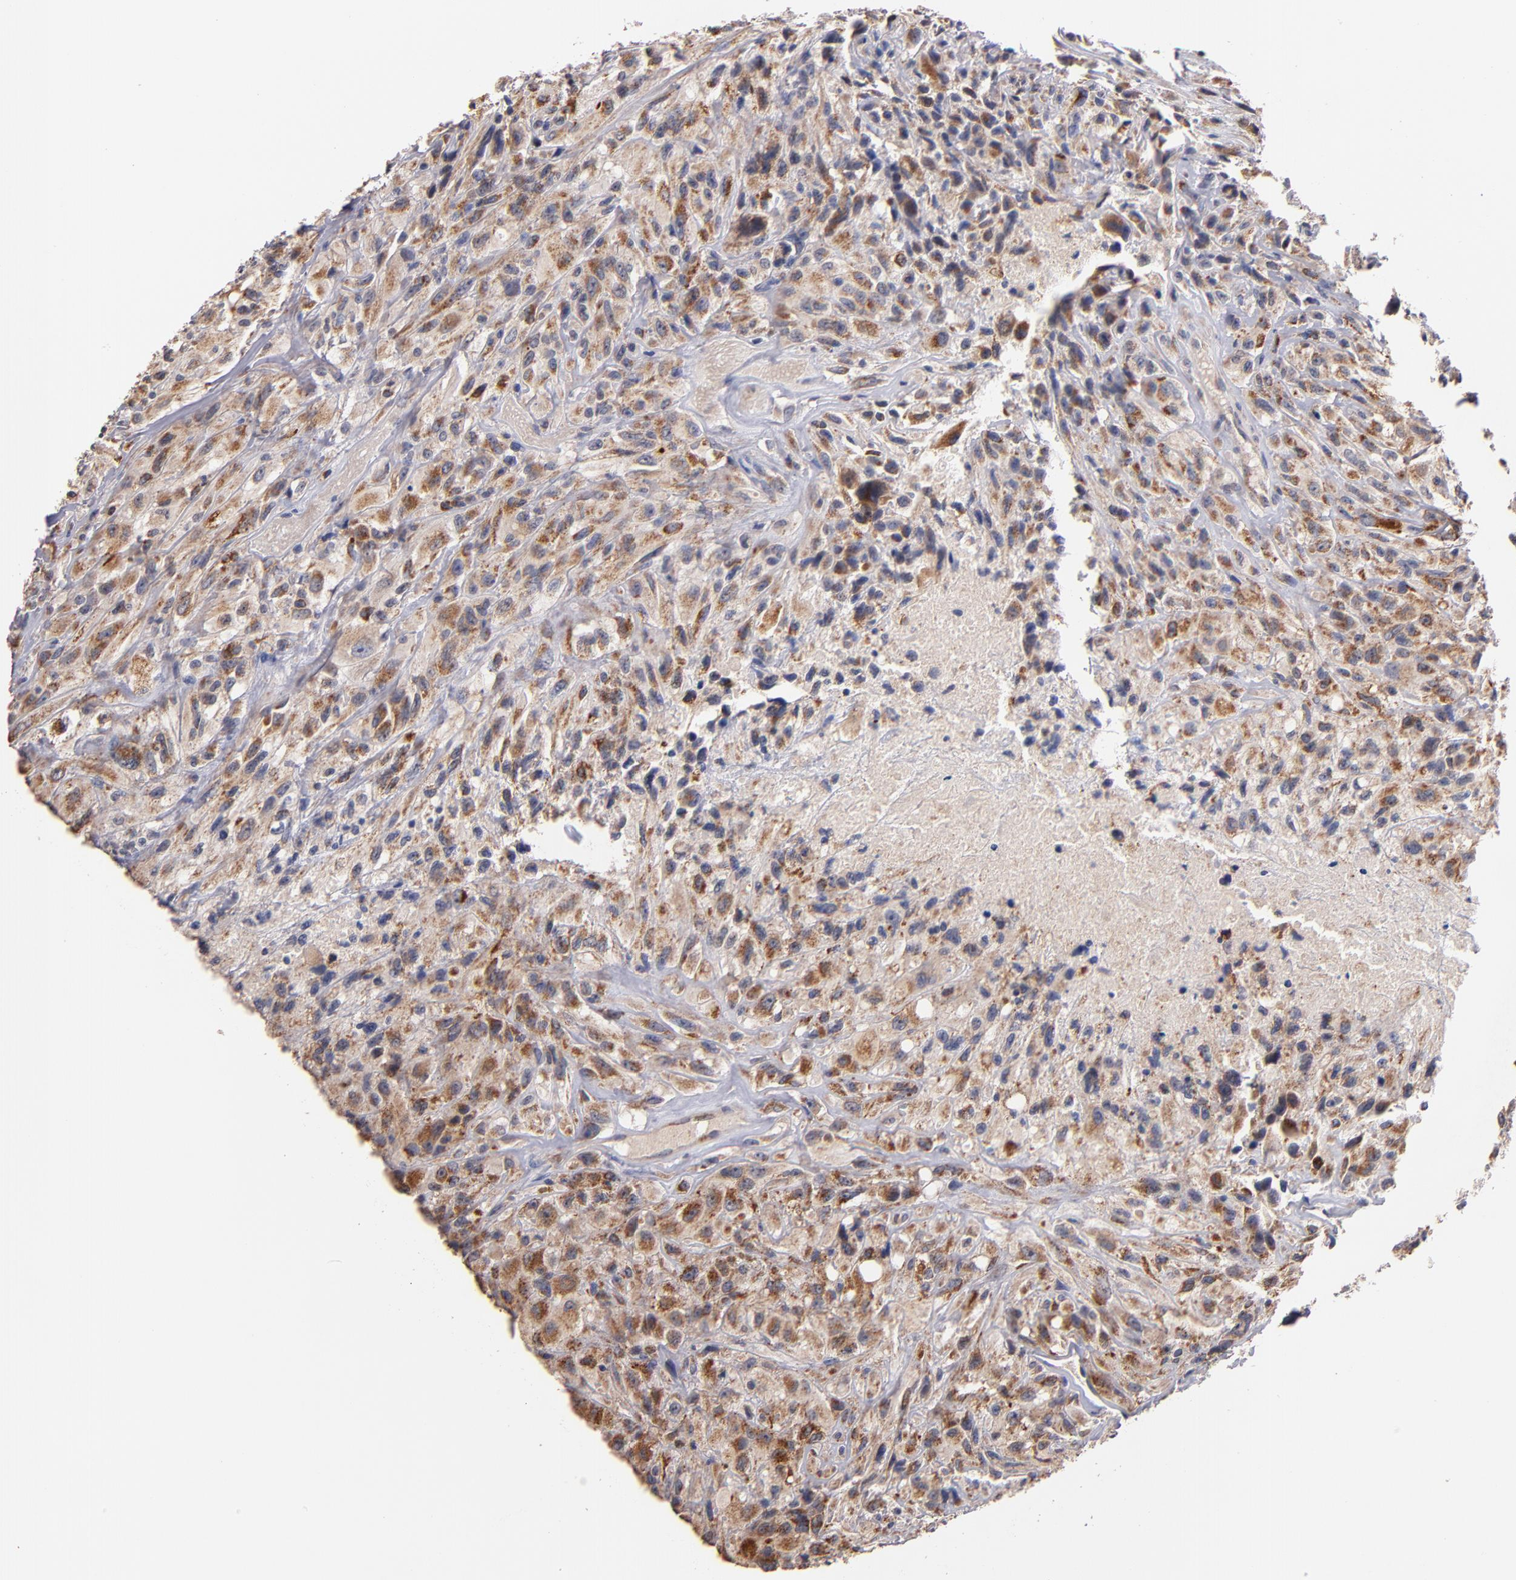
{"staining": {"intensity": "moderate", "quantity": ">75%", "location": "cytoplasmic/membranous"}, "tissue": "glioma", "cell_type": "Tumor cells", "image_type": "cancer", "snomed": [{"axis": "morphology", "description": "Glioma, malignant, High grade"}, {"axis": "topography", "description": "Brain"}], "caption": "Glioma stained with a brown dye exhibits moderate cytoplasmic/membranous positive positivity in about >75% of tumor cells.", "gene": "DIABLO", "patient": {"sex": "male", "age": 48}}